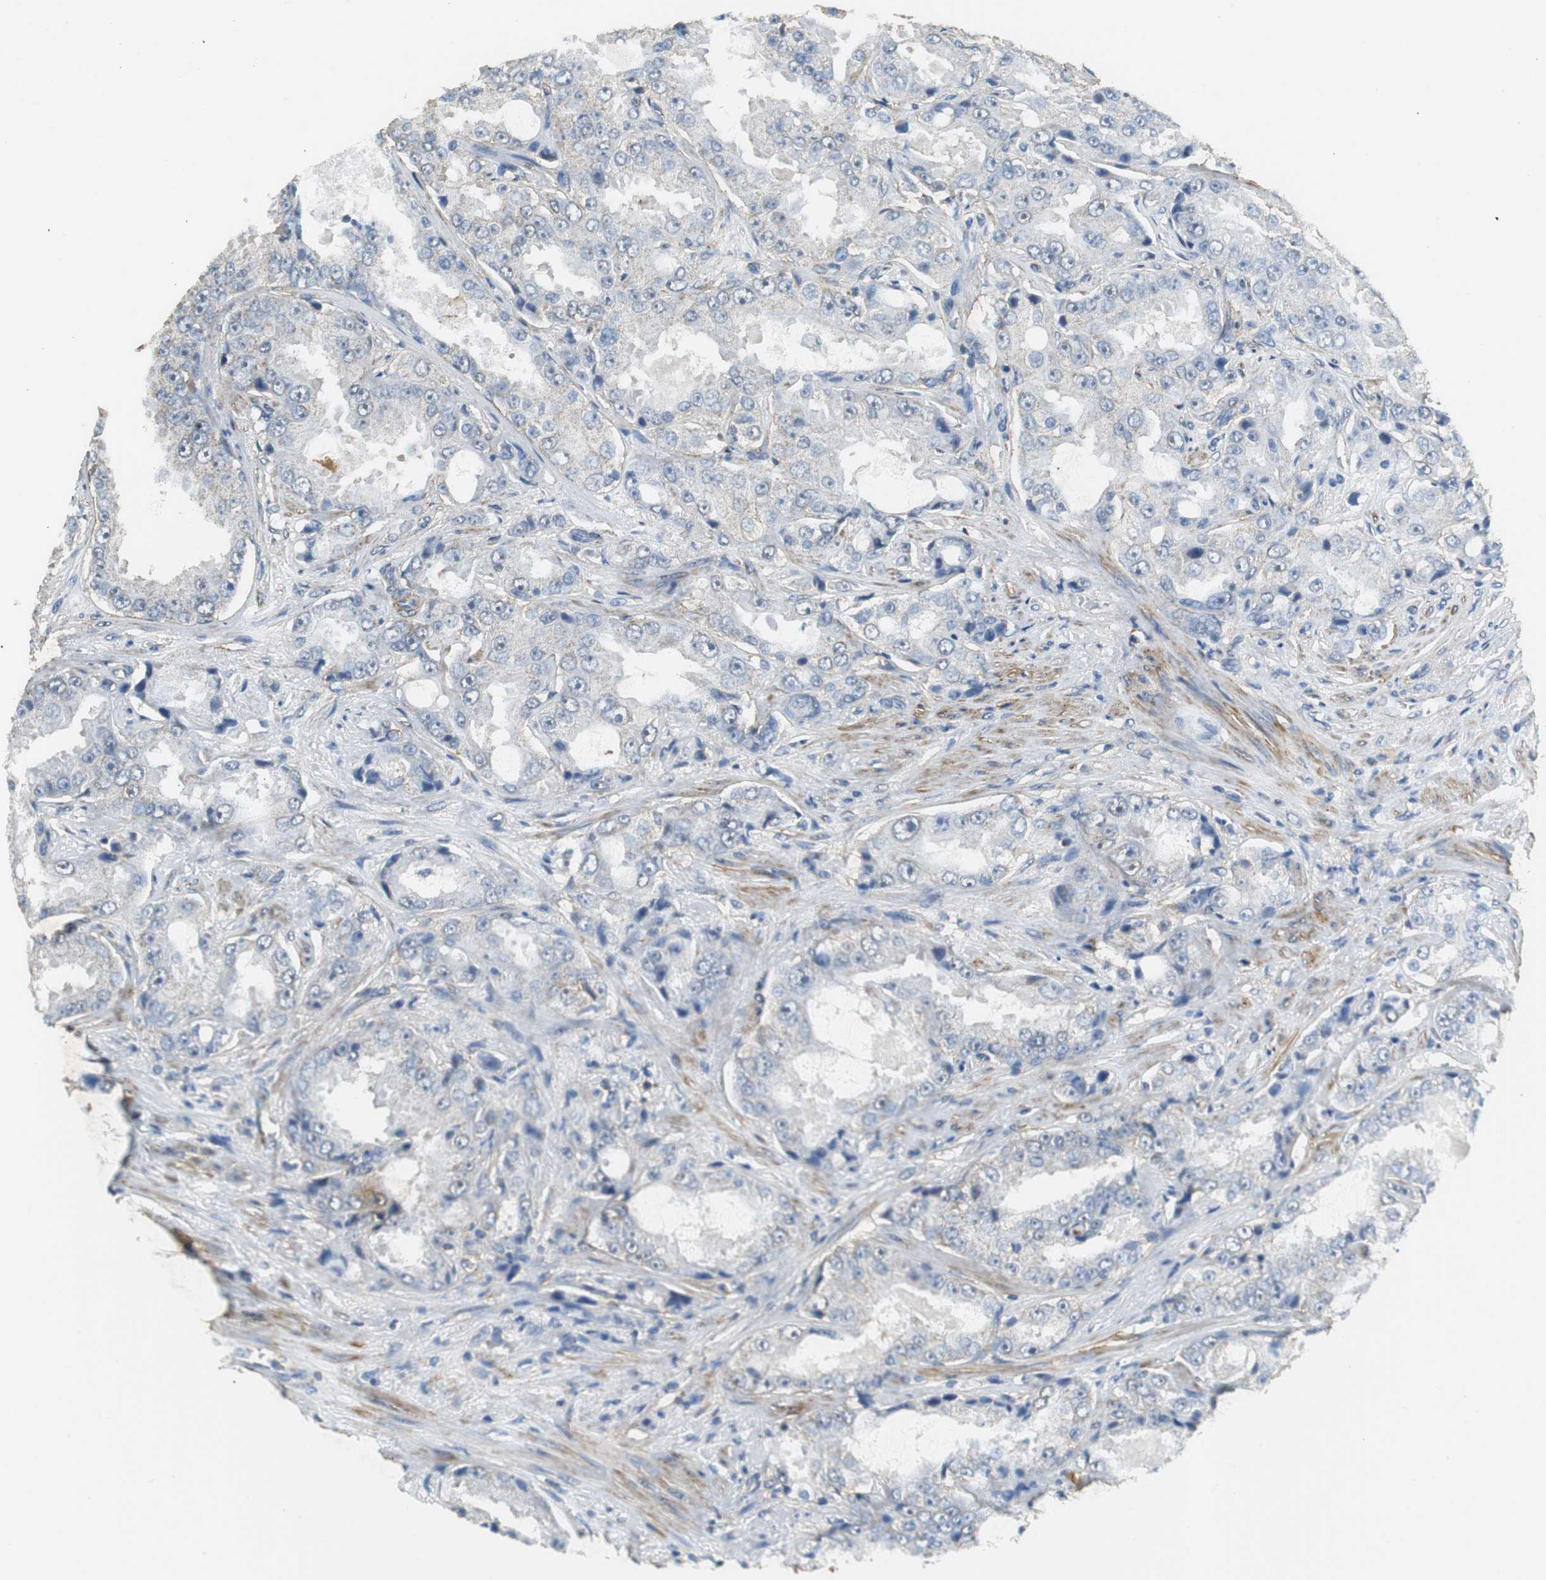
{"staining": {"intensity": "weak", "quantity": "25%-75%", "location": "cytoplasmic/membranous"}, "tissue": "prostate cancer", "cell_type": "Tumor cells", "image_type": "cancer", "snomed": [{"axis": "morphology", "description": "Adenocarcinoma, High grade"}, {"axis": "topography", "description": "Prostate"}], "caption": "DAB (3,3'-diaminobenzidine) immunohistochemical staining of prostate high-grade adenocarcinoma reveals weak cytoplasmic/membranous protein positivity in approximately 25%-75% of tumor cells.", "gene": "NNT", "patient": {"sex": "male", "age": 73}}